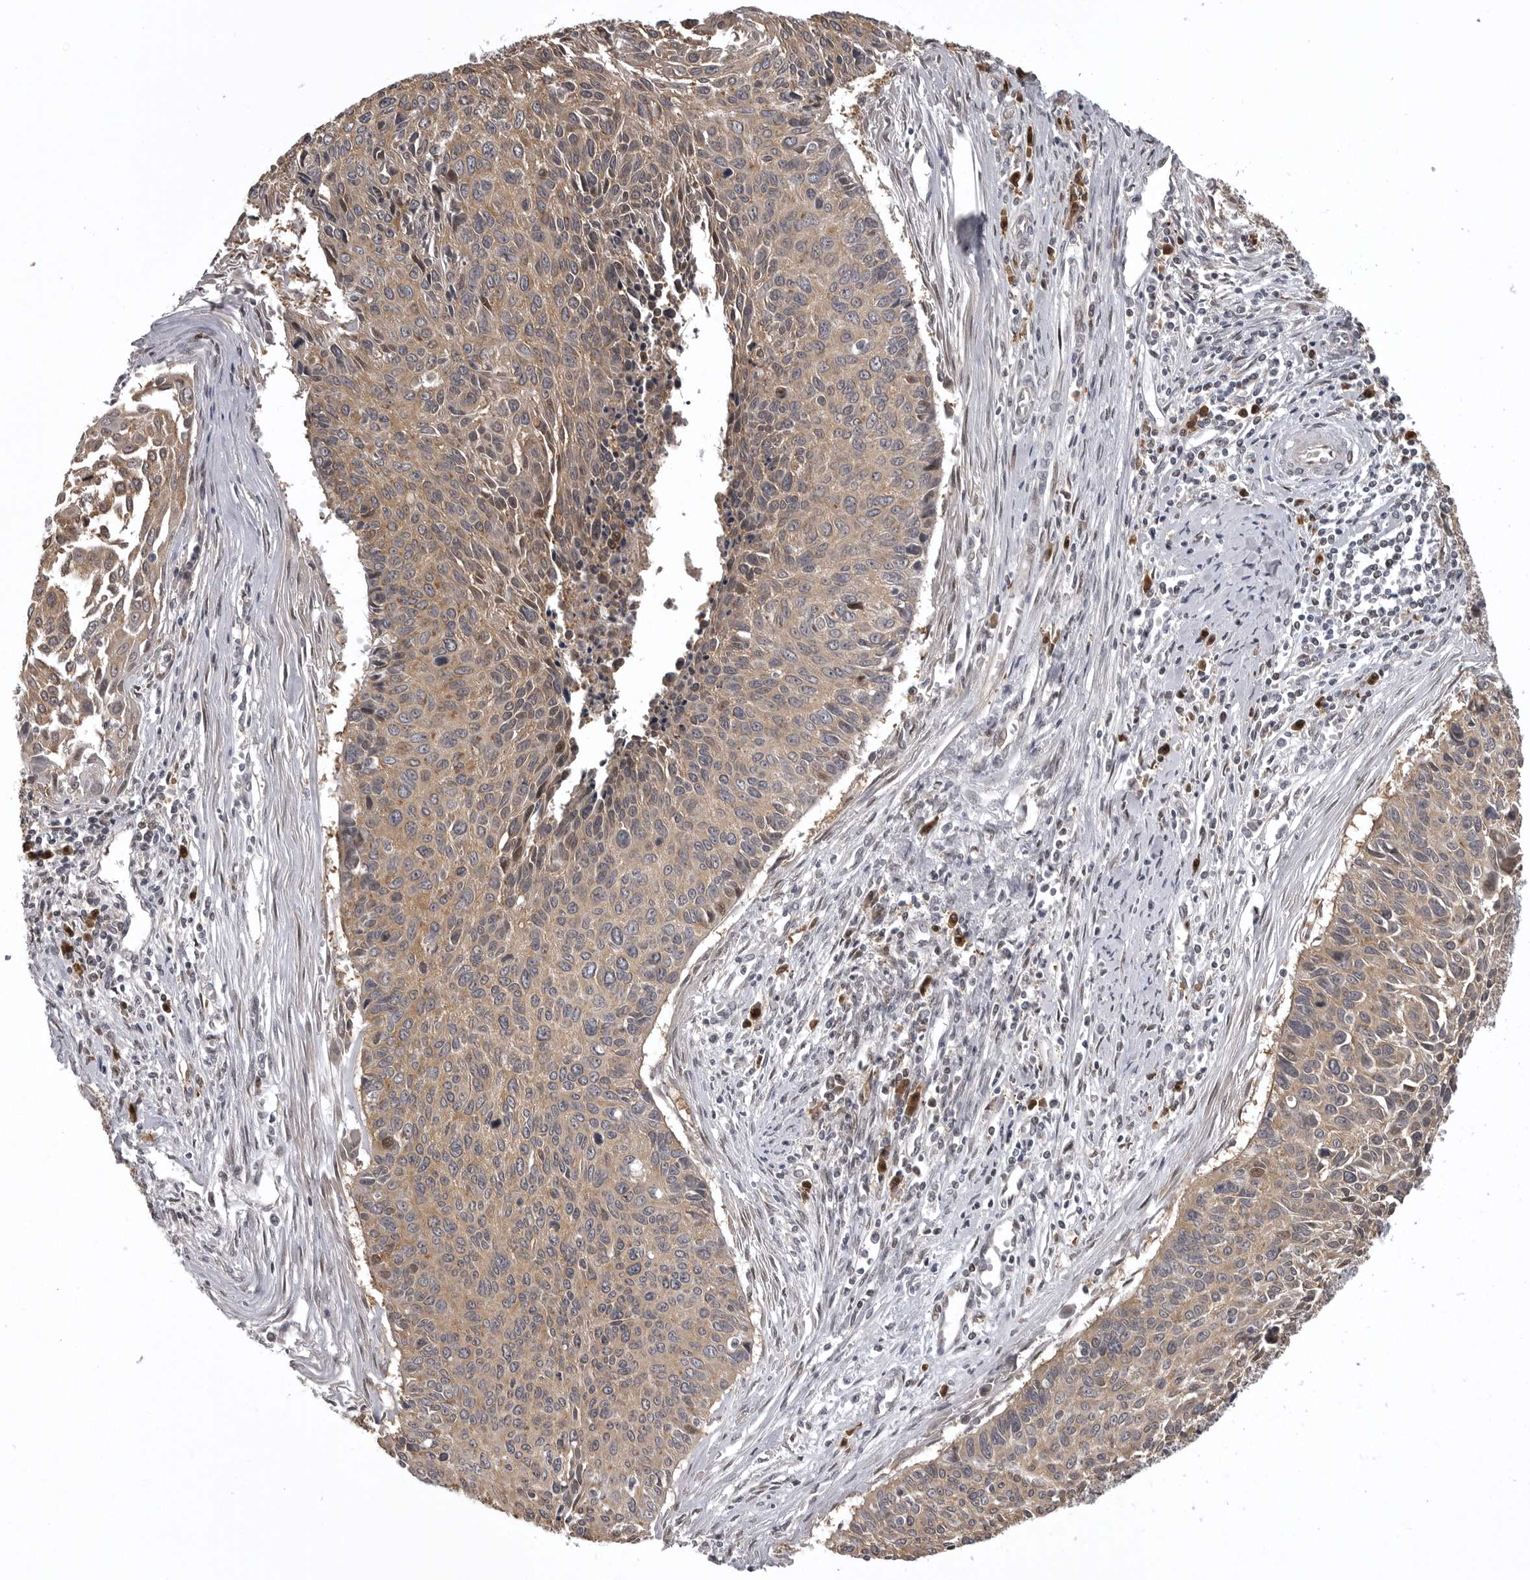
{"staining": {"intensity": "moderate", "quantity": ">75%", "location": "cytoplasmic/membranous"}, "tissue": "cervical cancer", "cell_type": "Tumor cells", "image_type": "cancer", "snomed": [{"axis": "morphology", "description": "Squamous cell carcinoma, NOS"}, {"axis": "topography", "description": "Cervix"}], "caption": "Cervical cancer stained with IHC shows moderate cytoplasmic/membranous expression in about >75% of tumor cells.", "gene": "SNX16", "patient": {"sex": "female", "age": 55}}